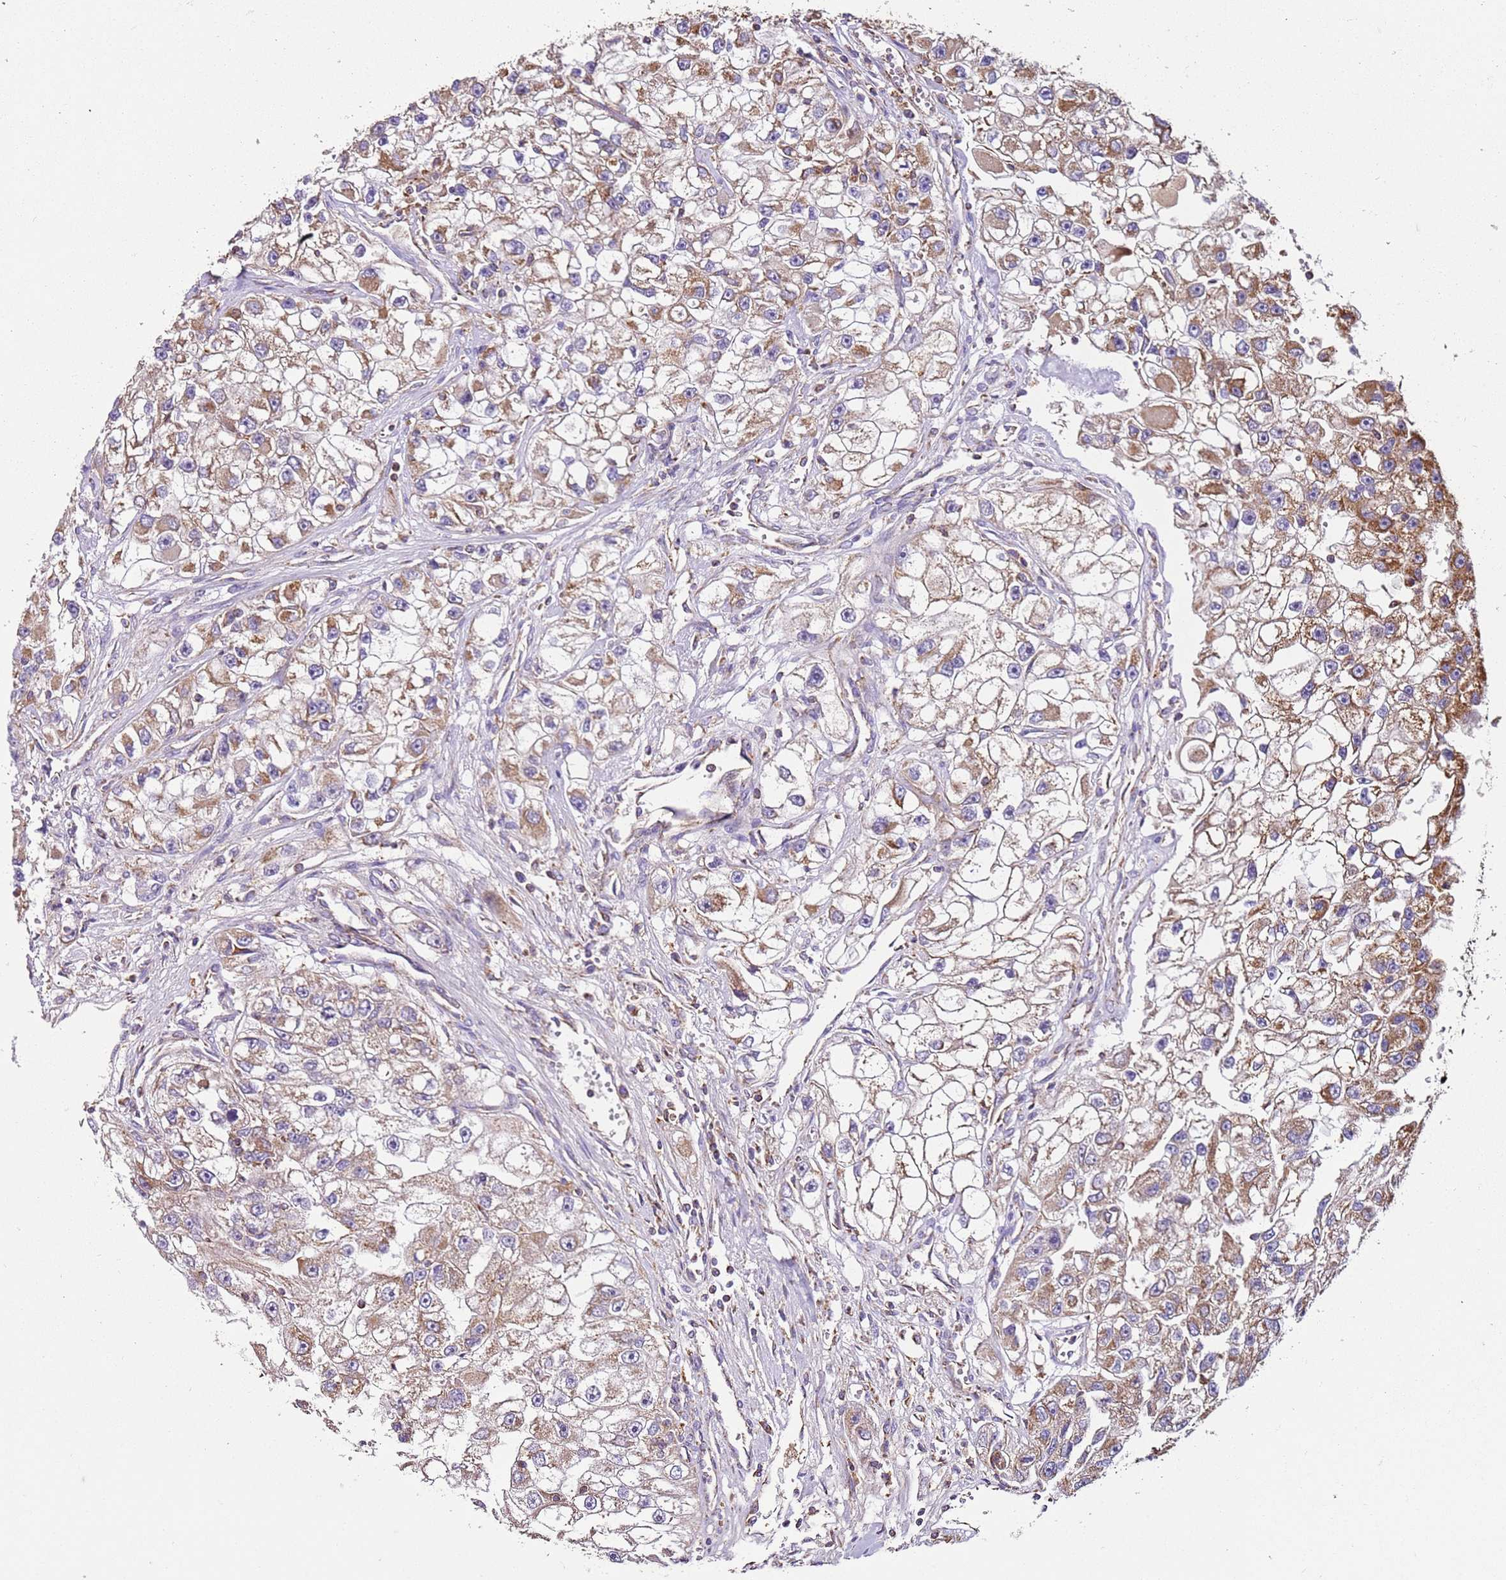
{"staining": {"intensity": "moderate", "quantity": ">75%", "location": "cytoplasmic/membranous"}, "tissue": "renal cancer", "cell_type": "Tumor cells", "image_type": "cancer", "snomed": [{"axis": "morphology", "description": "Adenocarcinoma, NOS"}, {"axis": "topography", "description": "Kidney"}], "caption": "Approximately >75% of tumor cells in human adenocarcinoma (renal) reveal moderate cytoplasmic/membranous protein staining as visualized by brown immunohistochemical staining.", "gene": "RMND5A", "patient": {"sex": "male", "age": 63}}